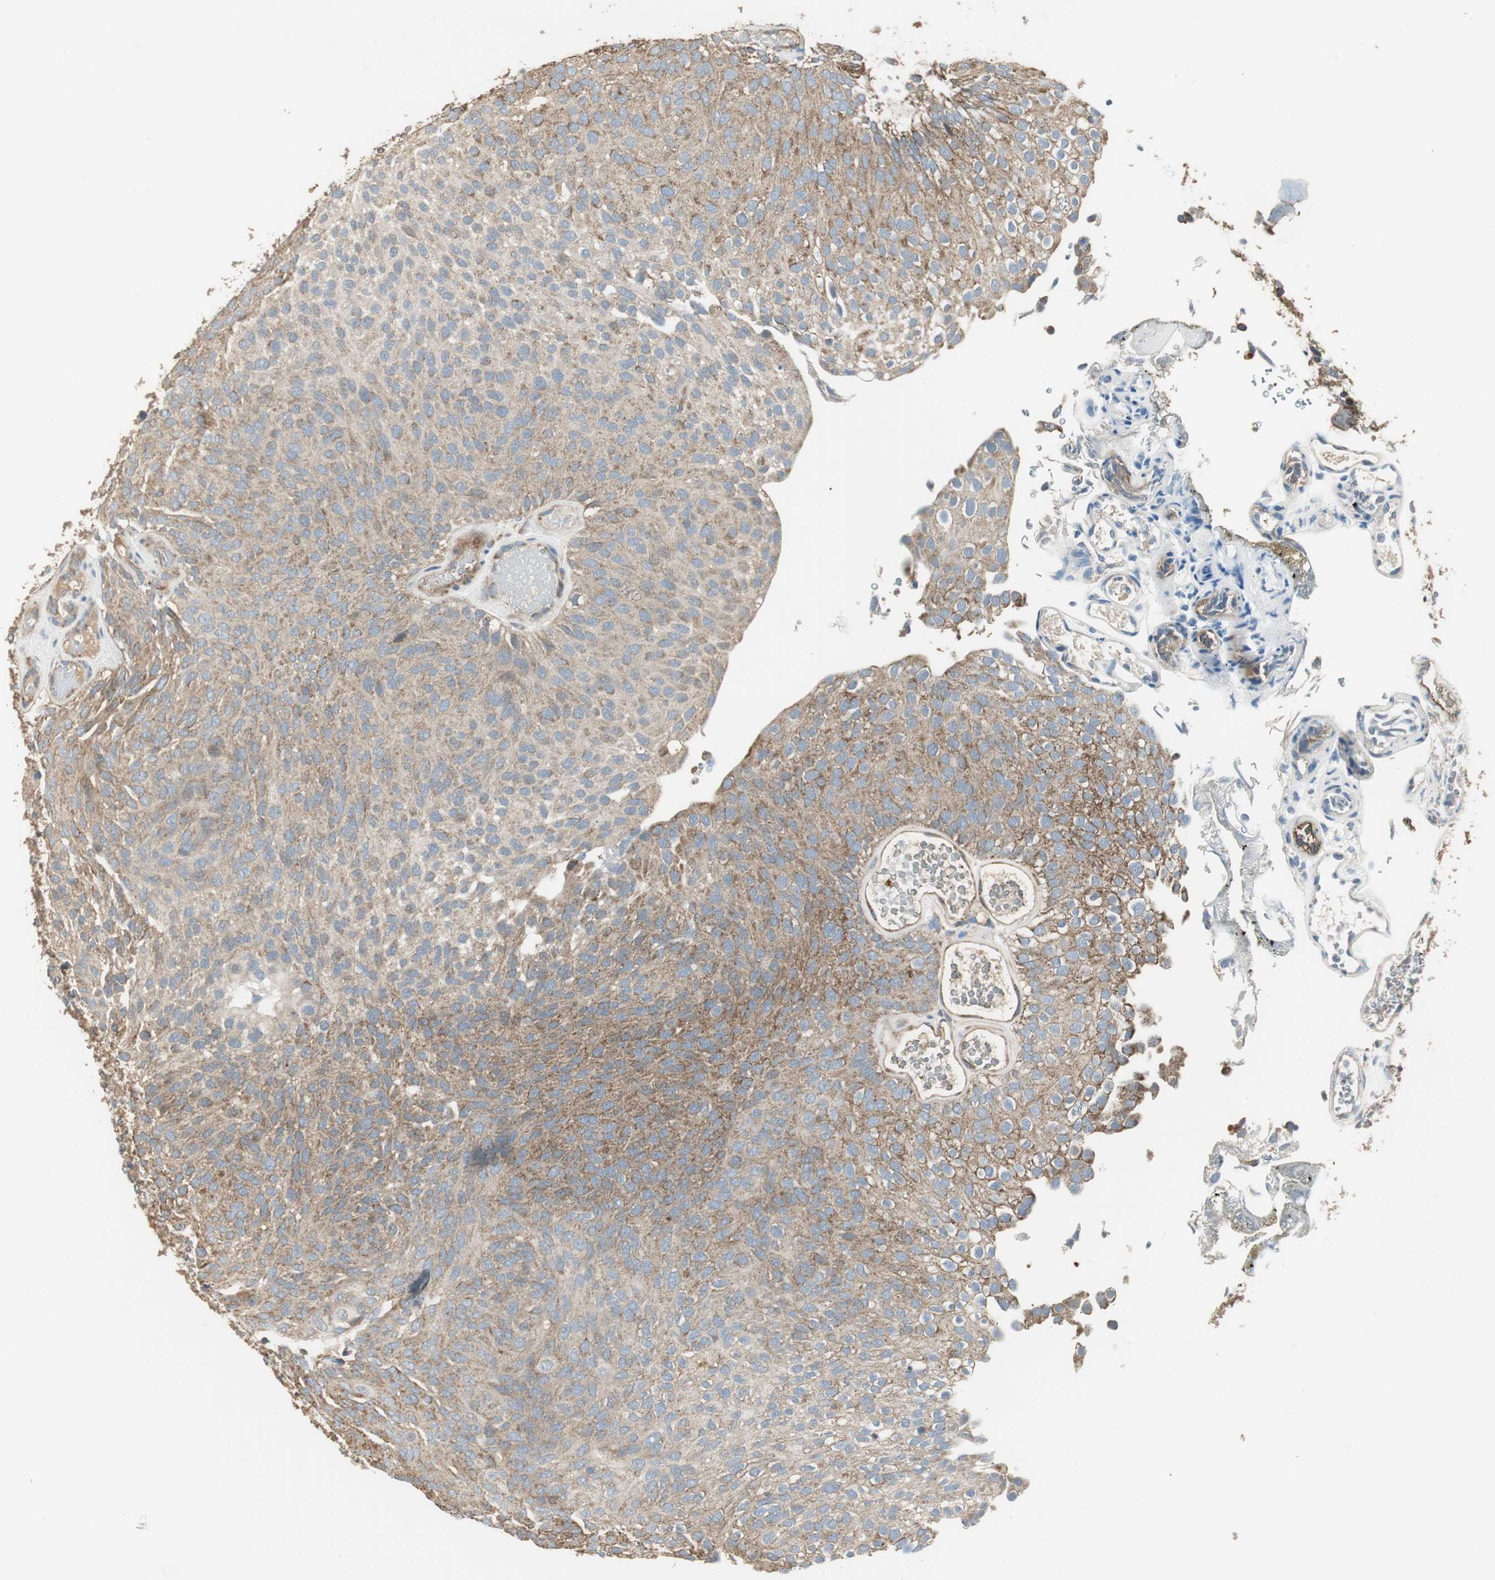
{"staining": {"intensity": "moderate", "quantity": ">75%", "location": "cytoplasmic/membranous"}, "tissue": "urothelial cancer", "cell_type": "Tumor cells", "image_type": "cancer", "snomed": [{"axis": "morphology", "description": "Urothelial carcinoma, Low grade"}, {"axis": "topography", "description": "Urinary bladder"}], "caption": "Protein expression analysis of human urothelial cancer reveals moderate cytoplasmic/membranous staining in approximately >75% of tumor cells. Immunohistochemistry (ihc) stains the protein of interest in brown and the nuclei are stained blue.", "gene": "MSTO1", "patient": {"sex": "male", "age": 78}}